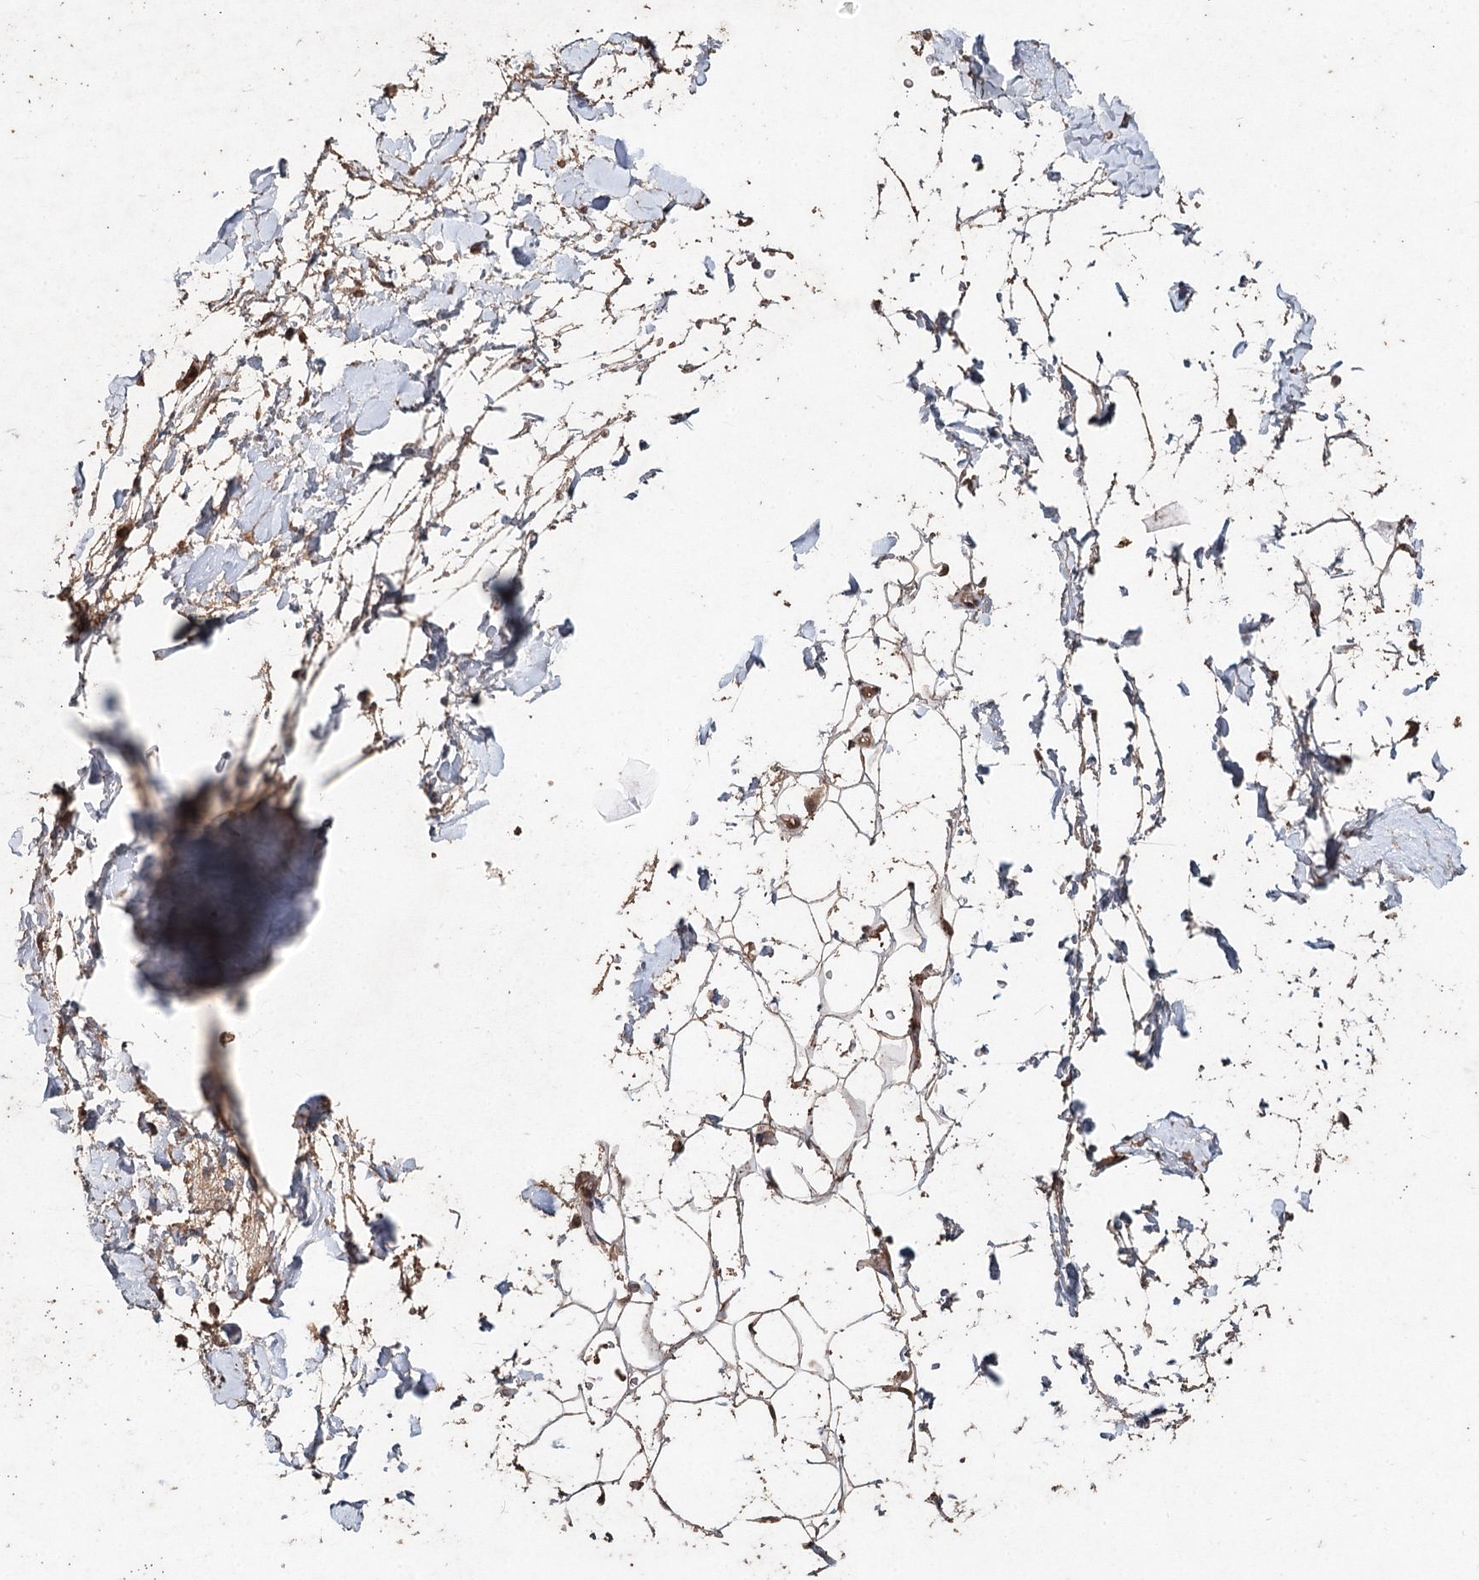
{"staining": {"intensity": "moderate", "quantity": ">75%", "location": "nuclear"}, "tissue": "adipose tissue", "cell_type": "Adipocytes", "image_type": "normal", "snomed": [{"axis": "morphology", "description": "Normal tissue, NOS"}, {"axis": "topography", "description": "Breast"}], "caption": "Adipose tissue stained with immunohistochemistry demonstrates moderate nuclear expression in about >75% of adipocytes.", "gene": "FBXO7", "patient": {"sex": "female", "age": 26}}